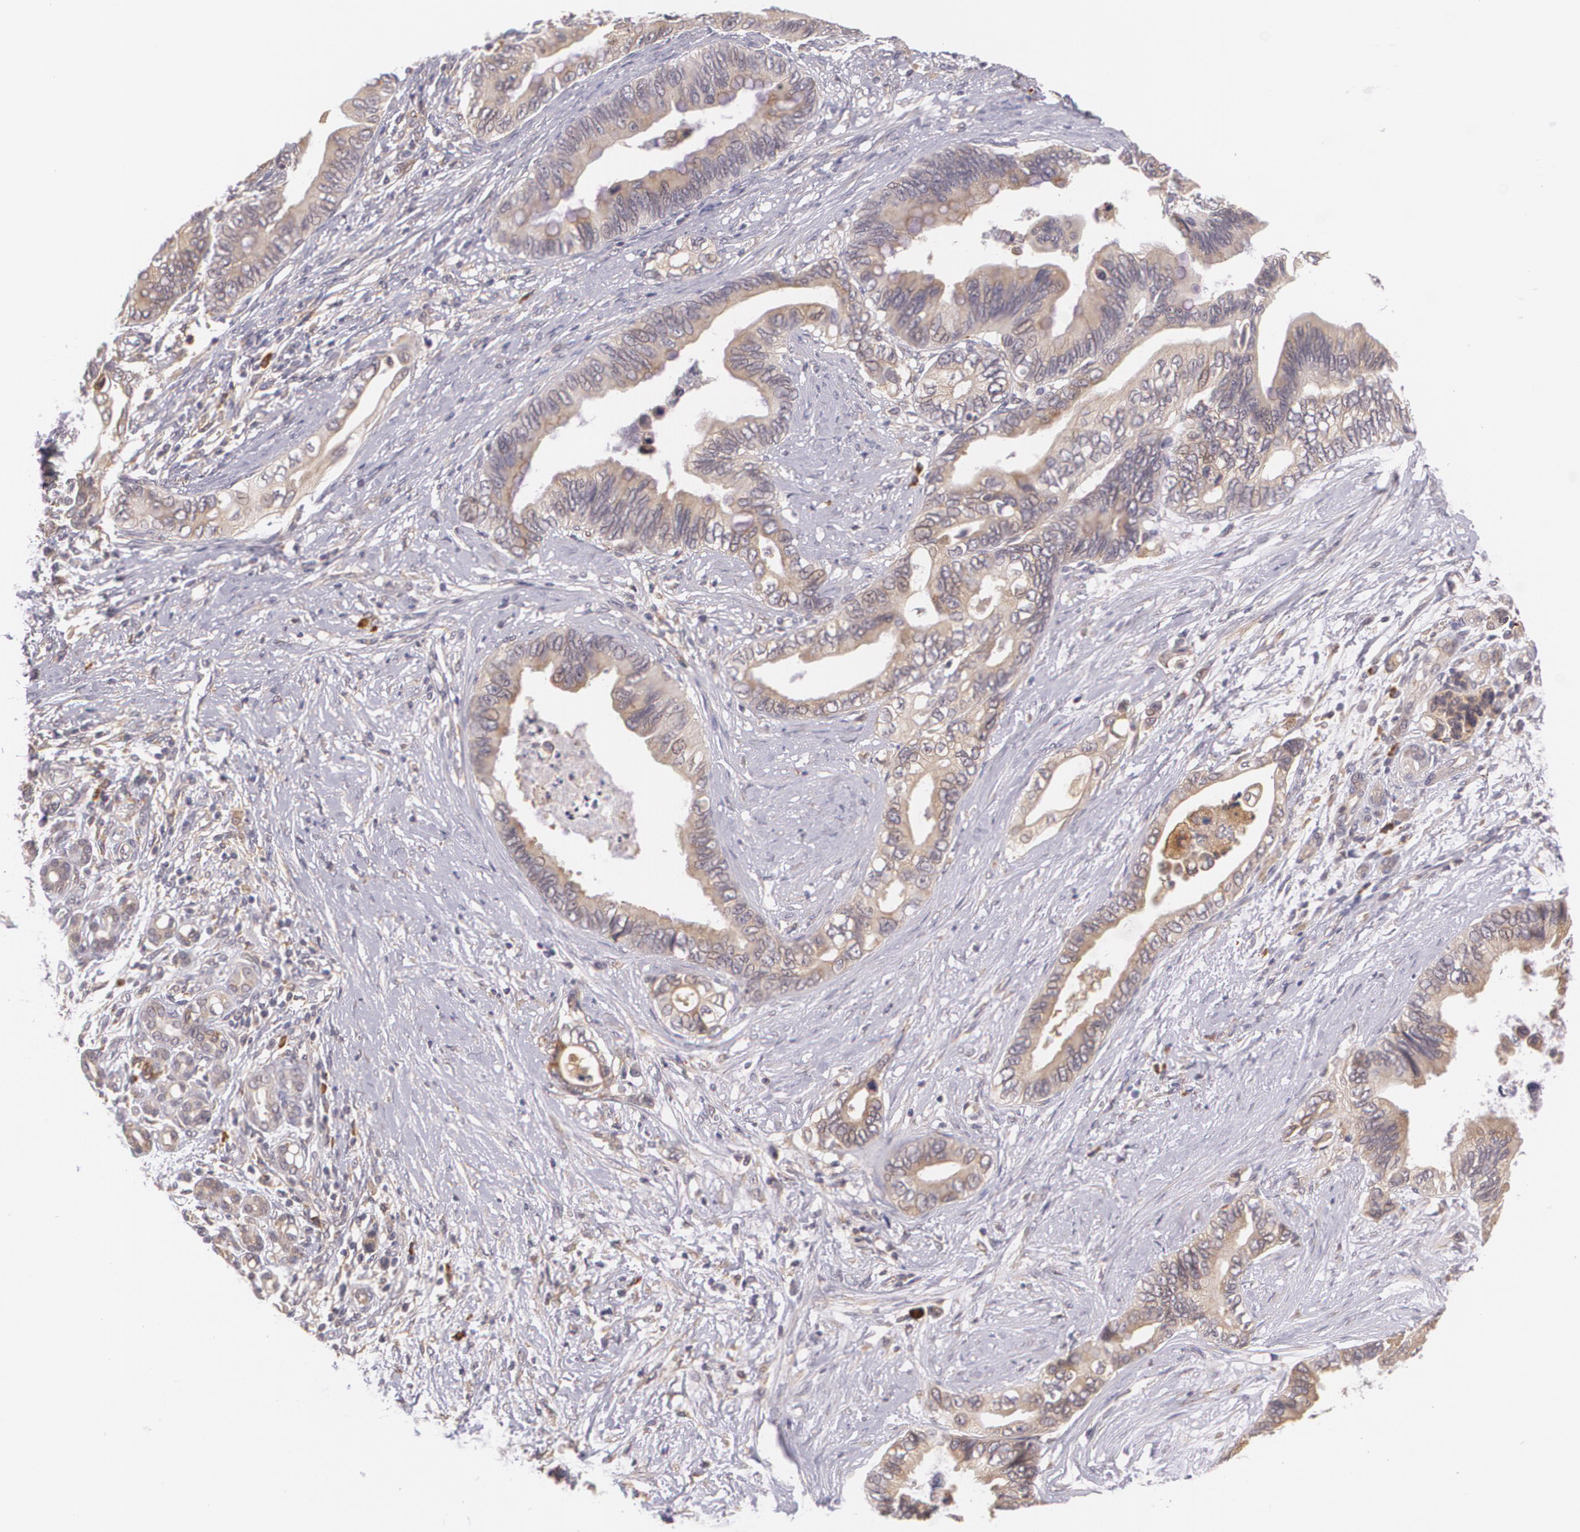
{"staining": {"intensity": "weak", "quantity": ">75%", "location": "cytoplasmic/membranous"}, "tissue": "pancreatic cancer", "cell_type": "Tumor cells", "image_type": "cancer", "snomed": [{"axis": "morphology", "description": "Adenocarcinoma, NOS"}, {"axis": "topography", "description": "Pancreas"}], "caption": "The photomicrograph shows immunohistochemical staining of adenocarcinoma (pancreatic). There is weak cytoplasmic/membranous positivity is appreciated in approximately >75% of tumor cells. The staining was performed using DAB to visualize the protein expression in brown, while the nuclei were stained in blue with hematoxylin (Magnification: 20x).", "gene": "CCL17", "patient": {"sex": "female", "age": 66}}